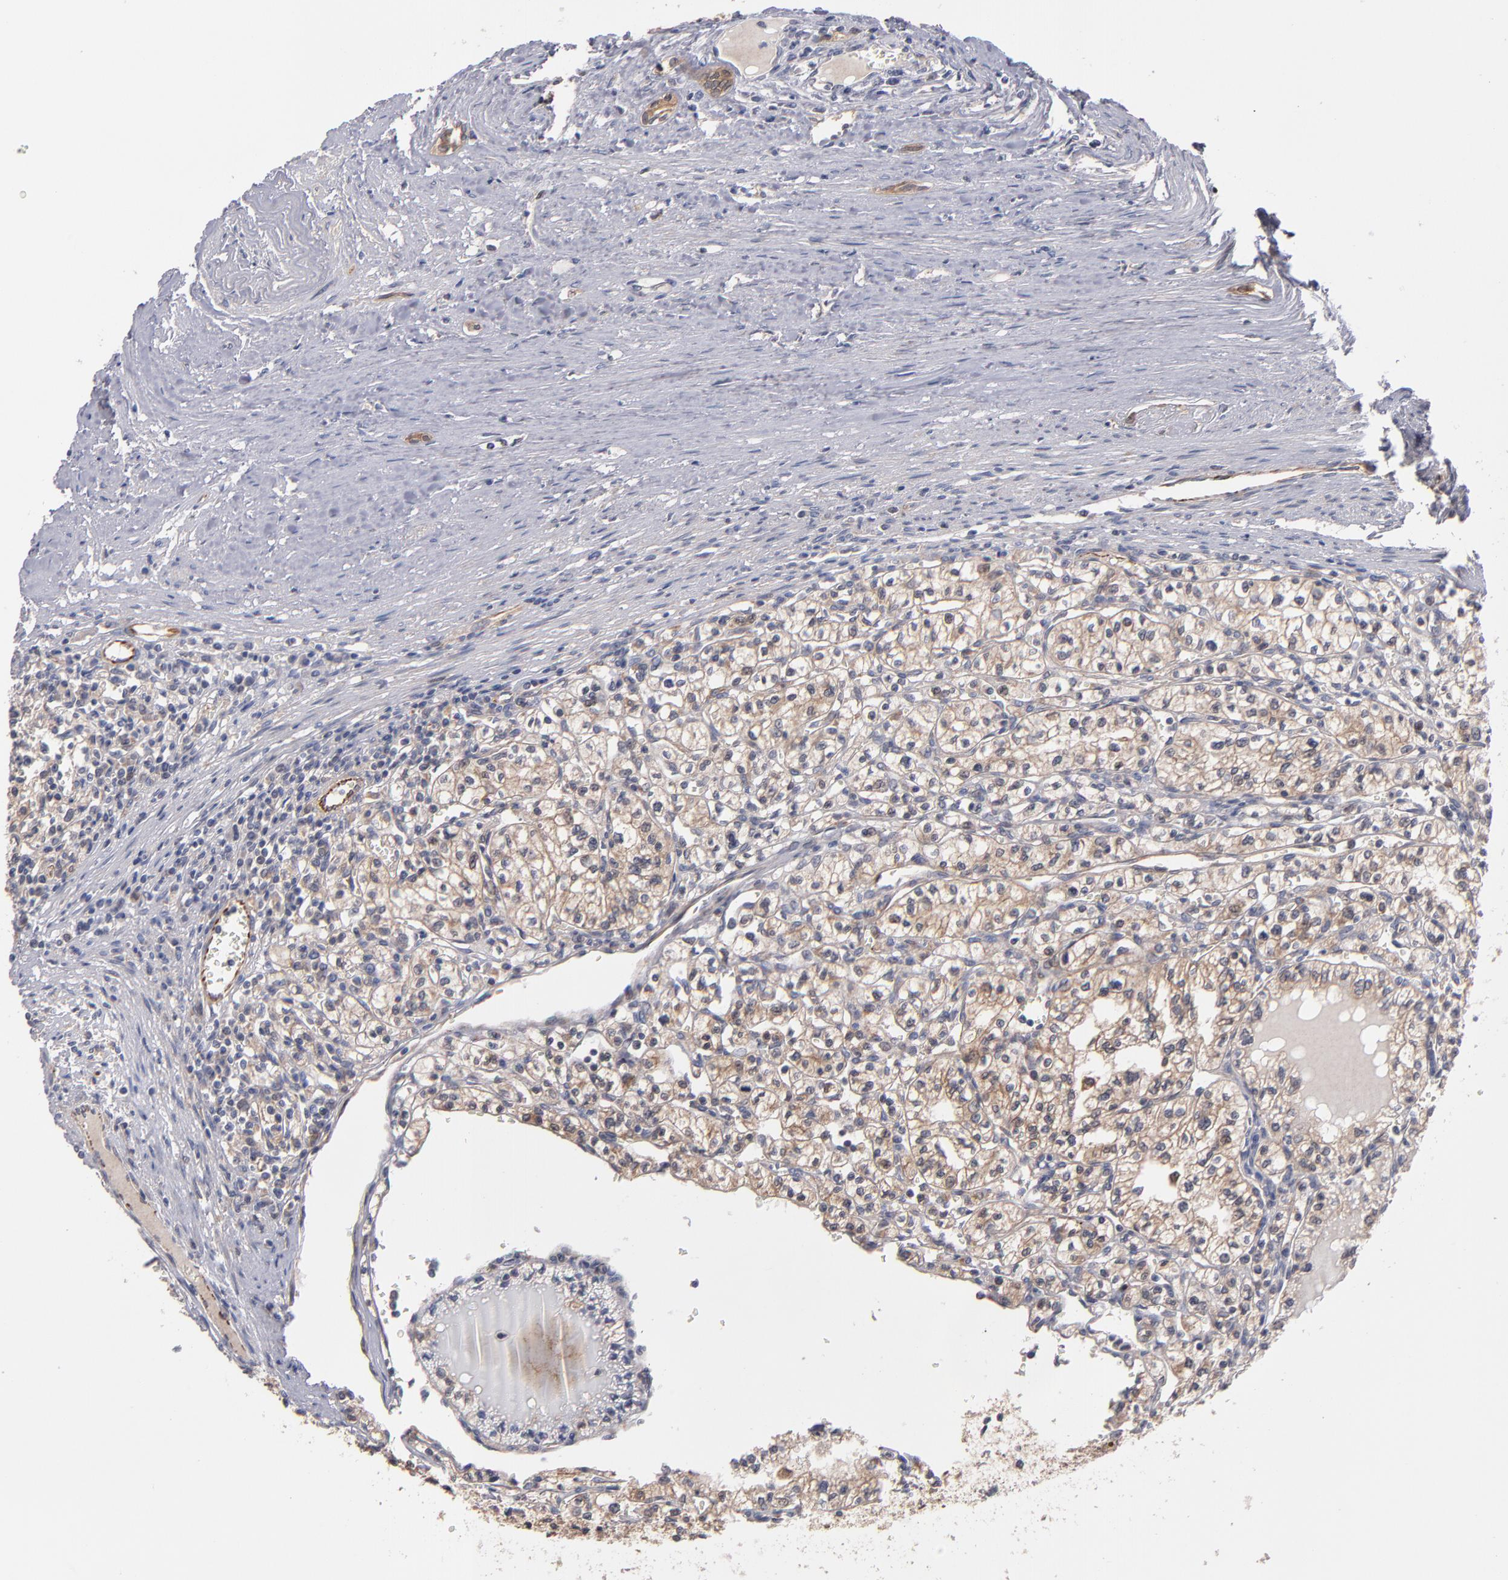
{"staining": {"intensity": "moderate", "quantity": ">75%", "location": "cytoplasmic/membranous"}, "tissue": "renal cancer", "cell_type": "Tumor cells", "image_type": "cancer", "snomed": [{"axis": "morphology", "description": "Adenocarcinoma, NOS"}, {"axis": "topography", "description": "Kidney"}], "caption": "Renal cancer (adenocarcinoma) stained with a brown dye reveals moderate cytoplasmic/membranous positive positivity in about >75% of tumor cells.", "gene": "GMFG", "patient": {"sex": "male", "age": 61}}